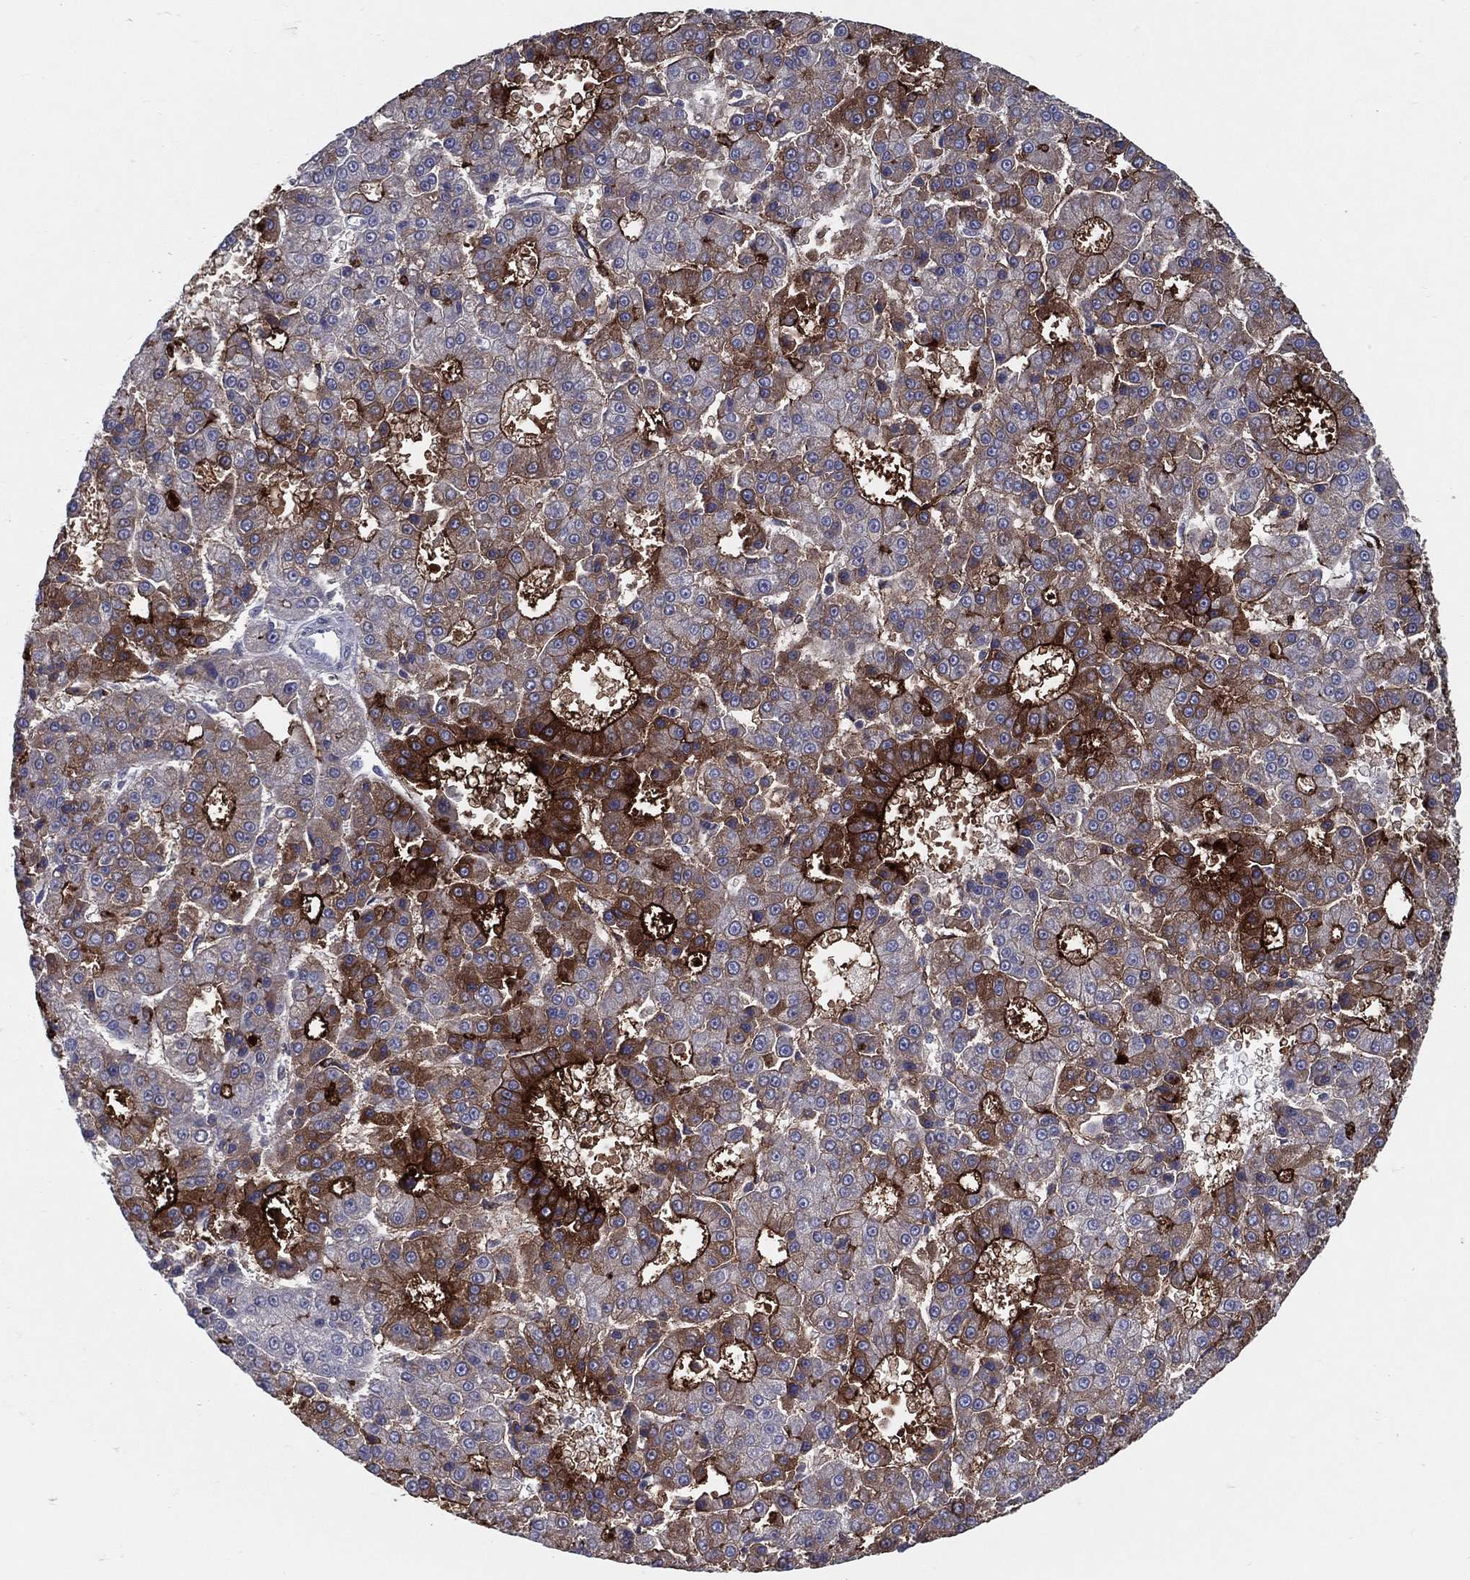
{"staining": {"intensity": "strong", "quantity": "<25%", "location": "cytoplasmic/membranous"}, "tissue": "liver cancer", "cell_type": "Tumor cells", "image_type": "cancer", "snomed": [{"axis": "morphology", "description": "Carcinoma, Hepatocellular, NOS"}, {"axis": "topography", "description": "Liver"}], "caption": "Immunohistochemistry (IHC) of human hepatocellular carcinoma (liver) shows medium levels of strong cytoplasmic/membranous expression in about <25% of tumor cells.", "gene": "ACE2", "patient": {"sex": "male", "age": 70}}